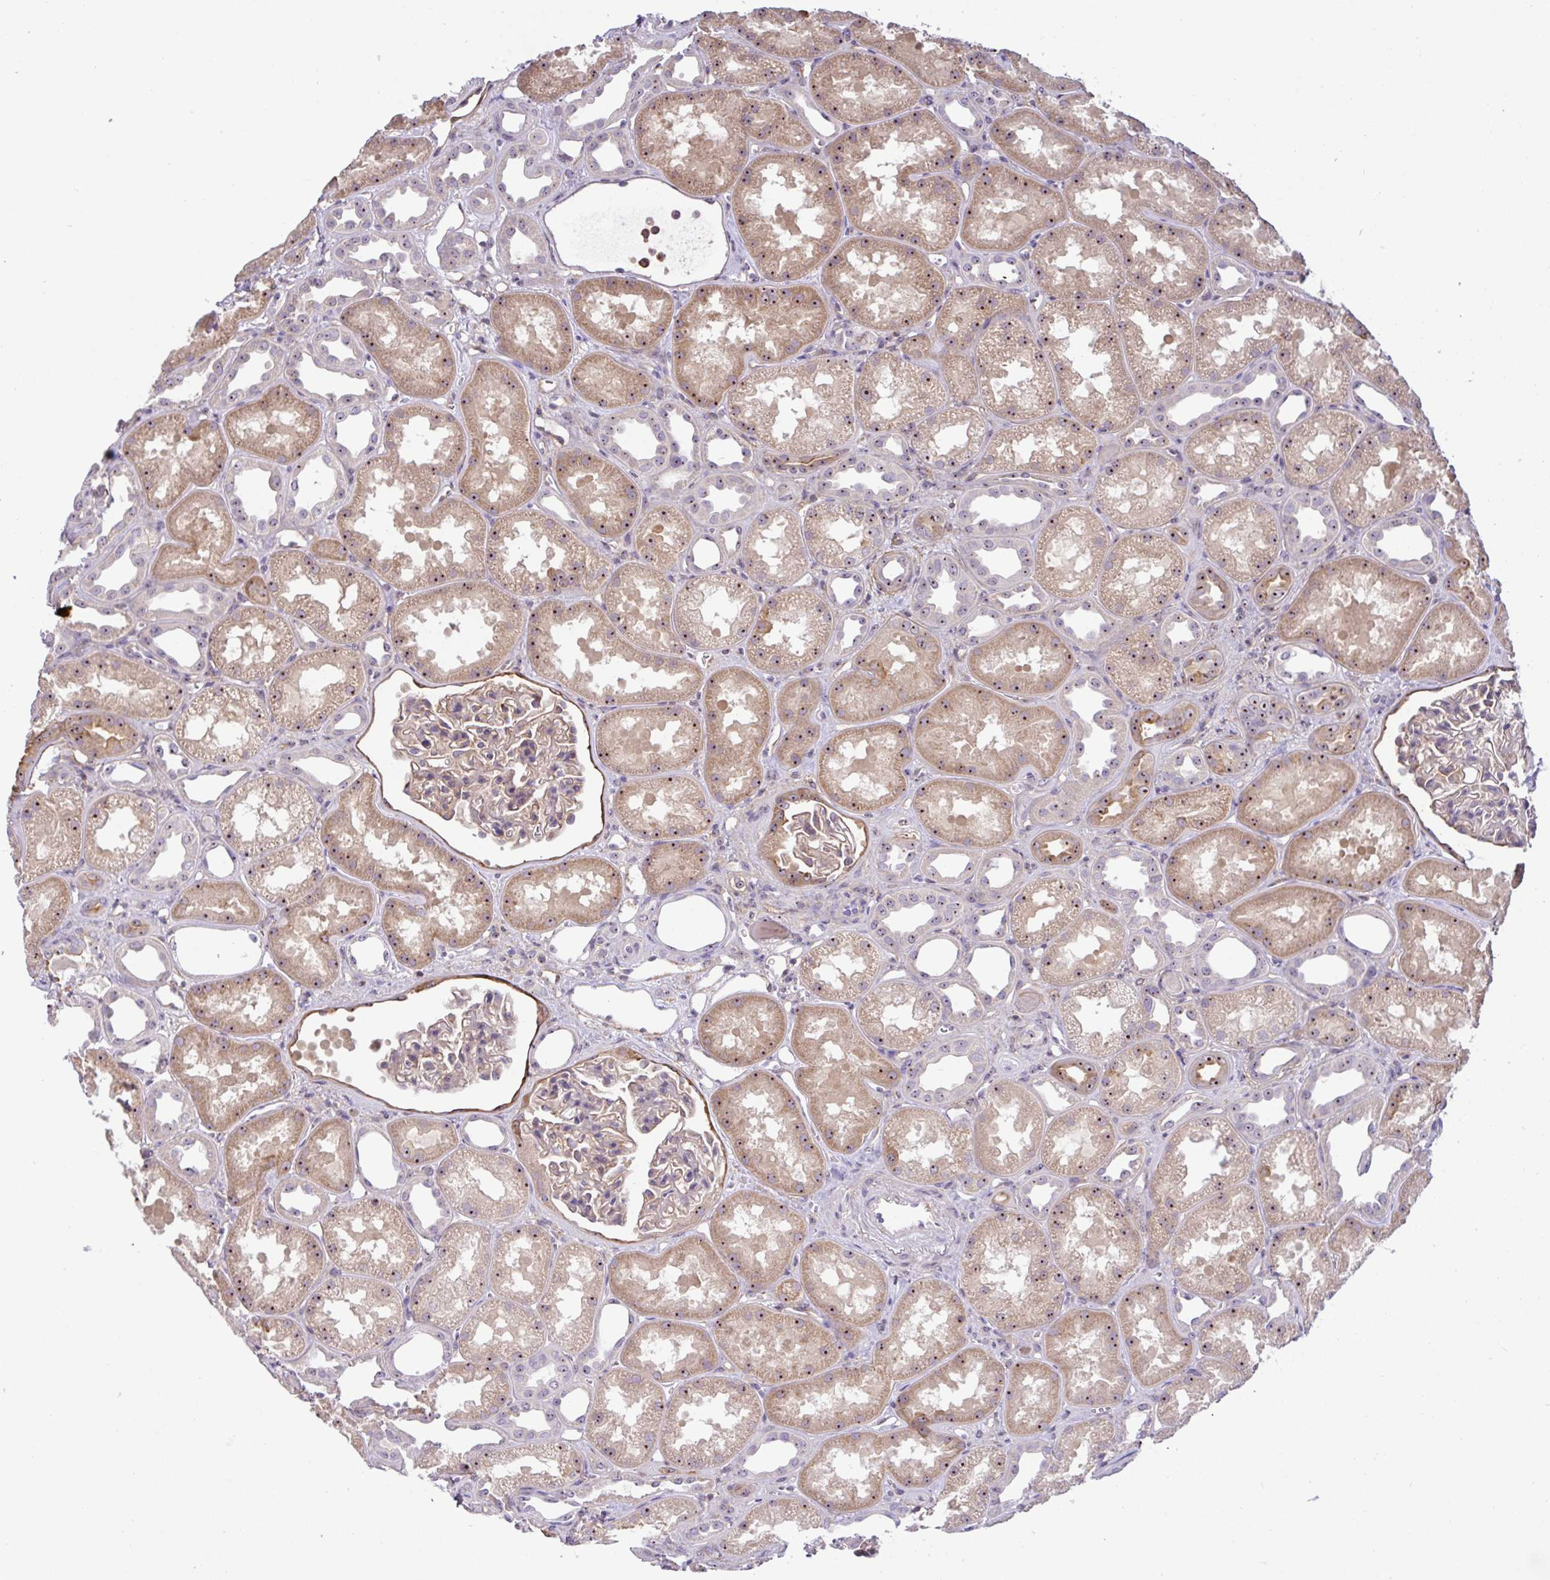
{"staining": {"intensity": "moderate", "quantity": "25%-75%", "location": "cytoplasmic/membranous"}, "tissue": "kidney", "cell_type": "Cells in glomeruli", "image_type": "normal", "snomed": [{"axis": "morphology", "description": "Normal tissue, NOS"}, {"axis": "topography", "description": "Kidney"}], "caption": "DAB (3,3'-diaminobenzidine) immunohistochemical staining of unremarkable kidney displays moderate cytoplasmic/membranous protein staining in approximately 25%-75% of cells in glomeruli. The protein is stained brown, and the nuclei are stained in blue (DAB IHC with brightfield microscopy, high magnification).", "gene": "MXRA8", "patient": {"sex": "male", "age": 61}}